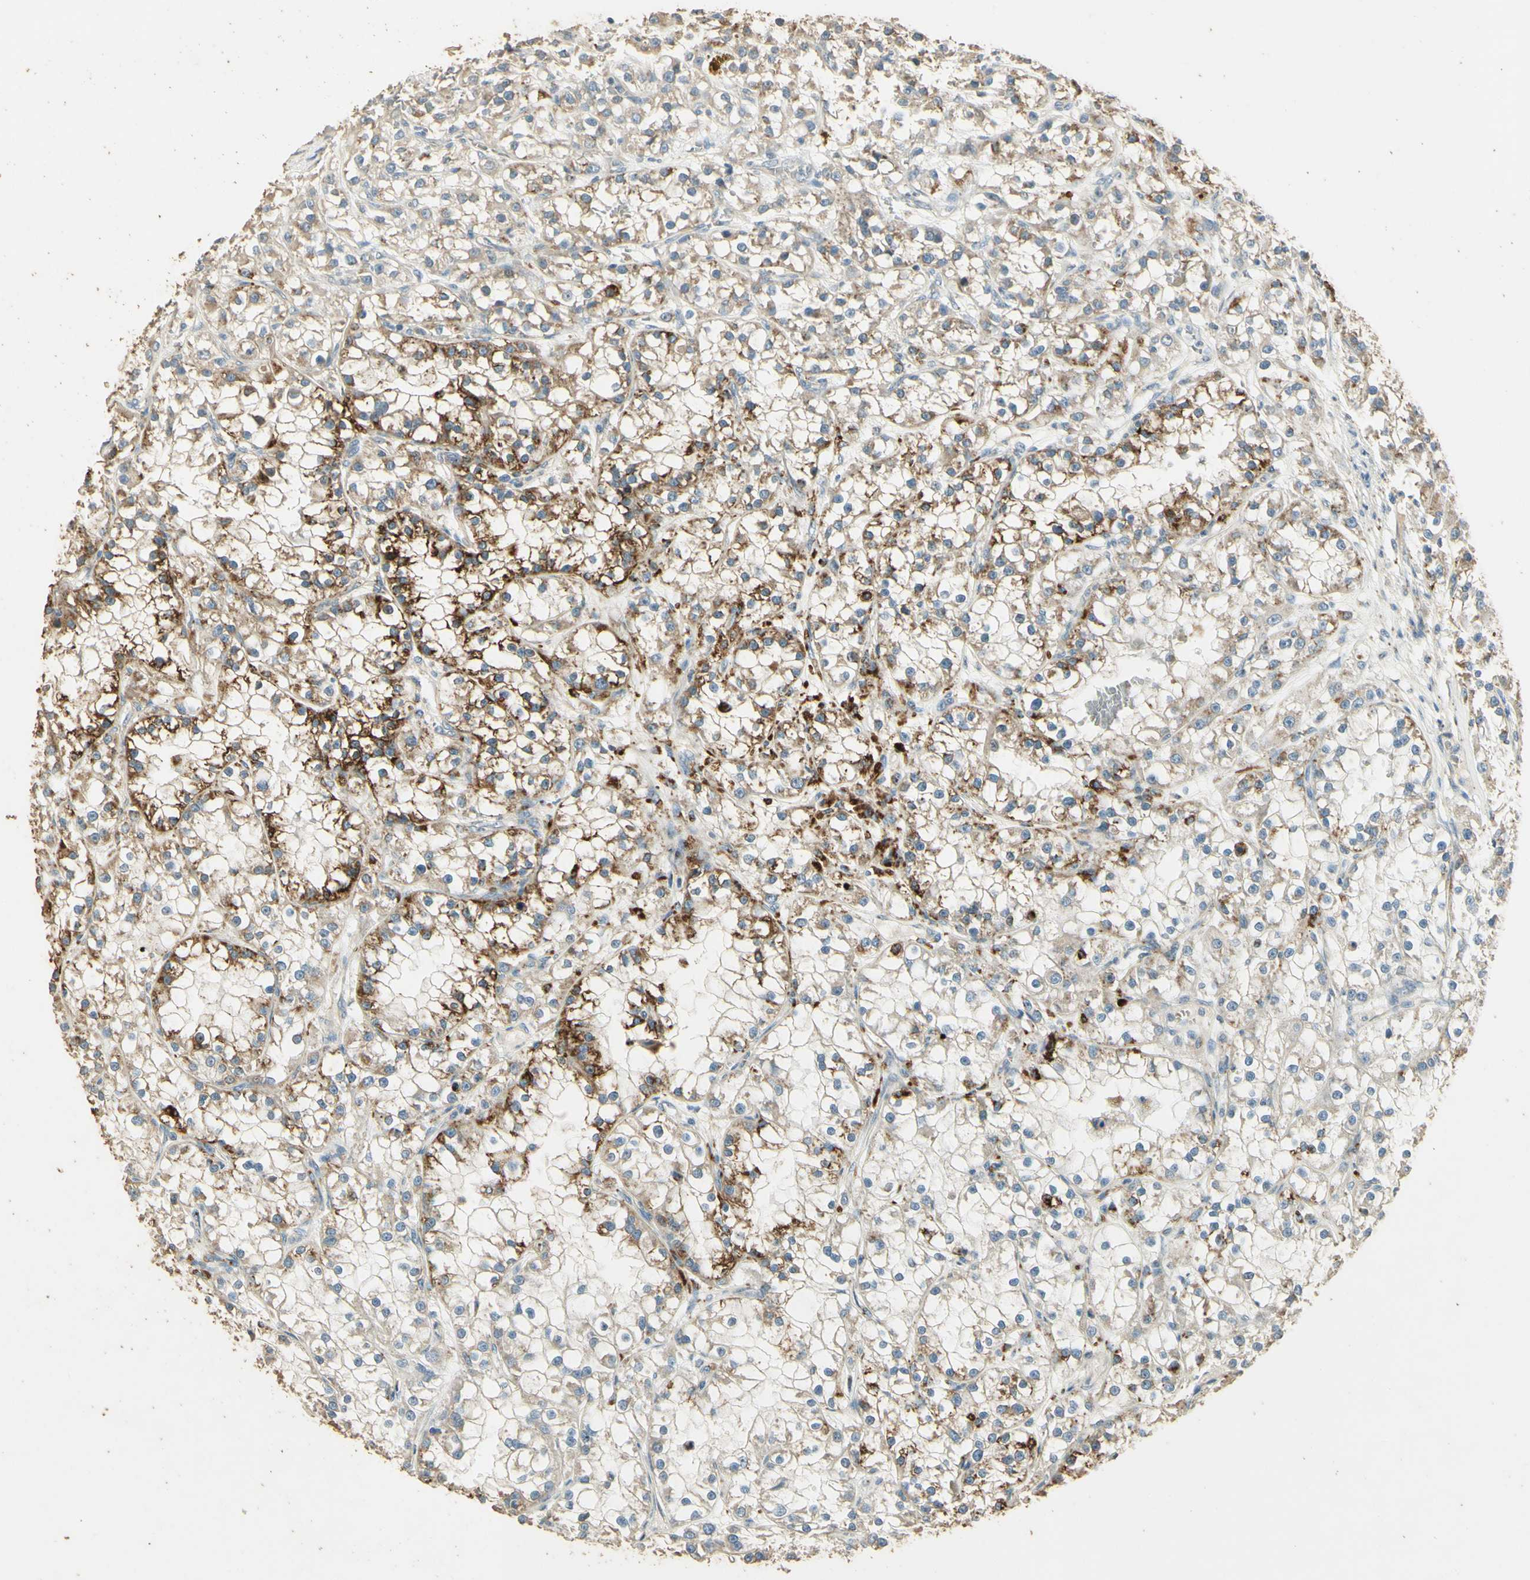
{"staining": {"intensity": "moderate", "quantity": ">75%", "location": "cytoplasmic/membranous"}, "tissue": "renal cancer", "cell_type": "Tumor cells", "image_type": "cancer", "snomed": [{"axis": "morphology", "description": "Adenocarcinoma, NOS"}, {"axis": "topography", "description": "Kidney"}], "caption": "Immunohistochemistry (IHC) of human renal cancer reveals medium levels of moderate cytoplasmic/membranous positivity in approximately >75% of tumor cells.", "gene": "ARHGEF17", "patient": {"sex": "female", "age": 52}}